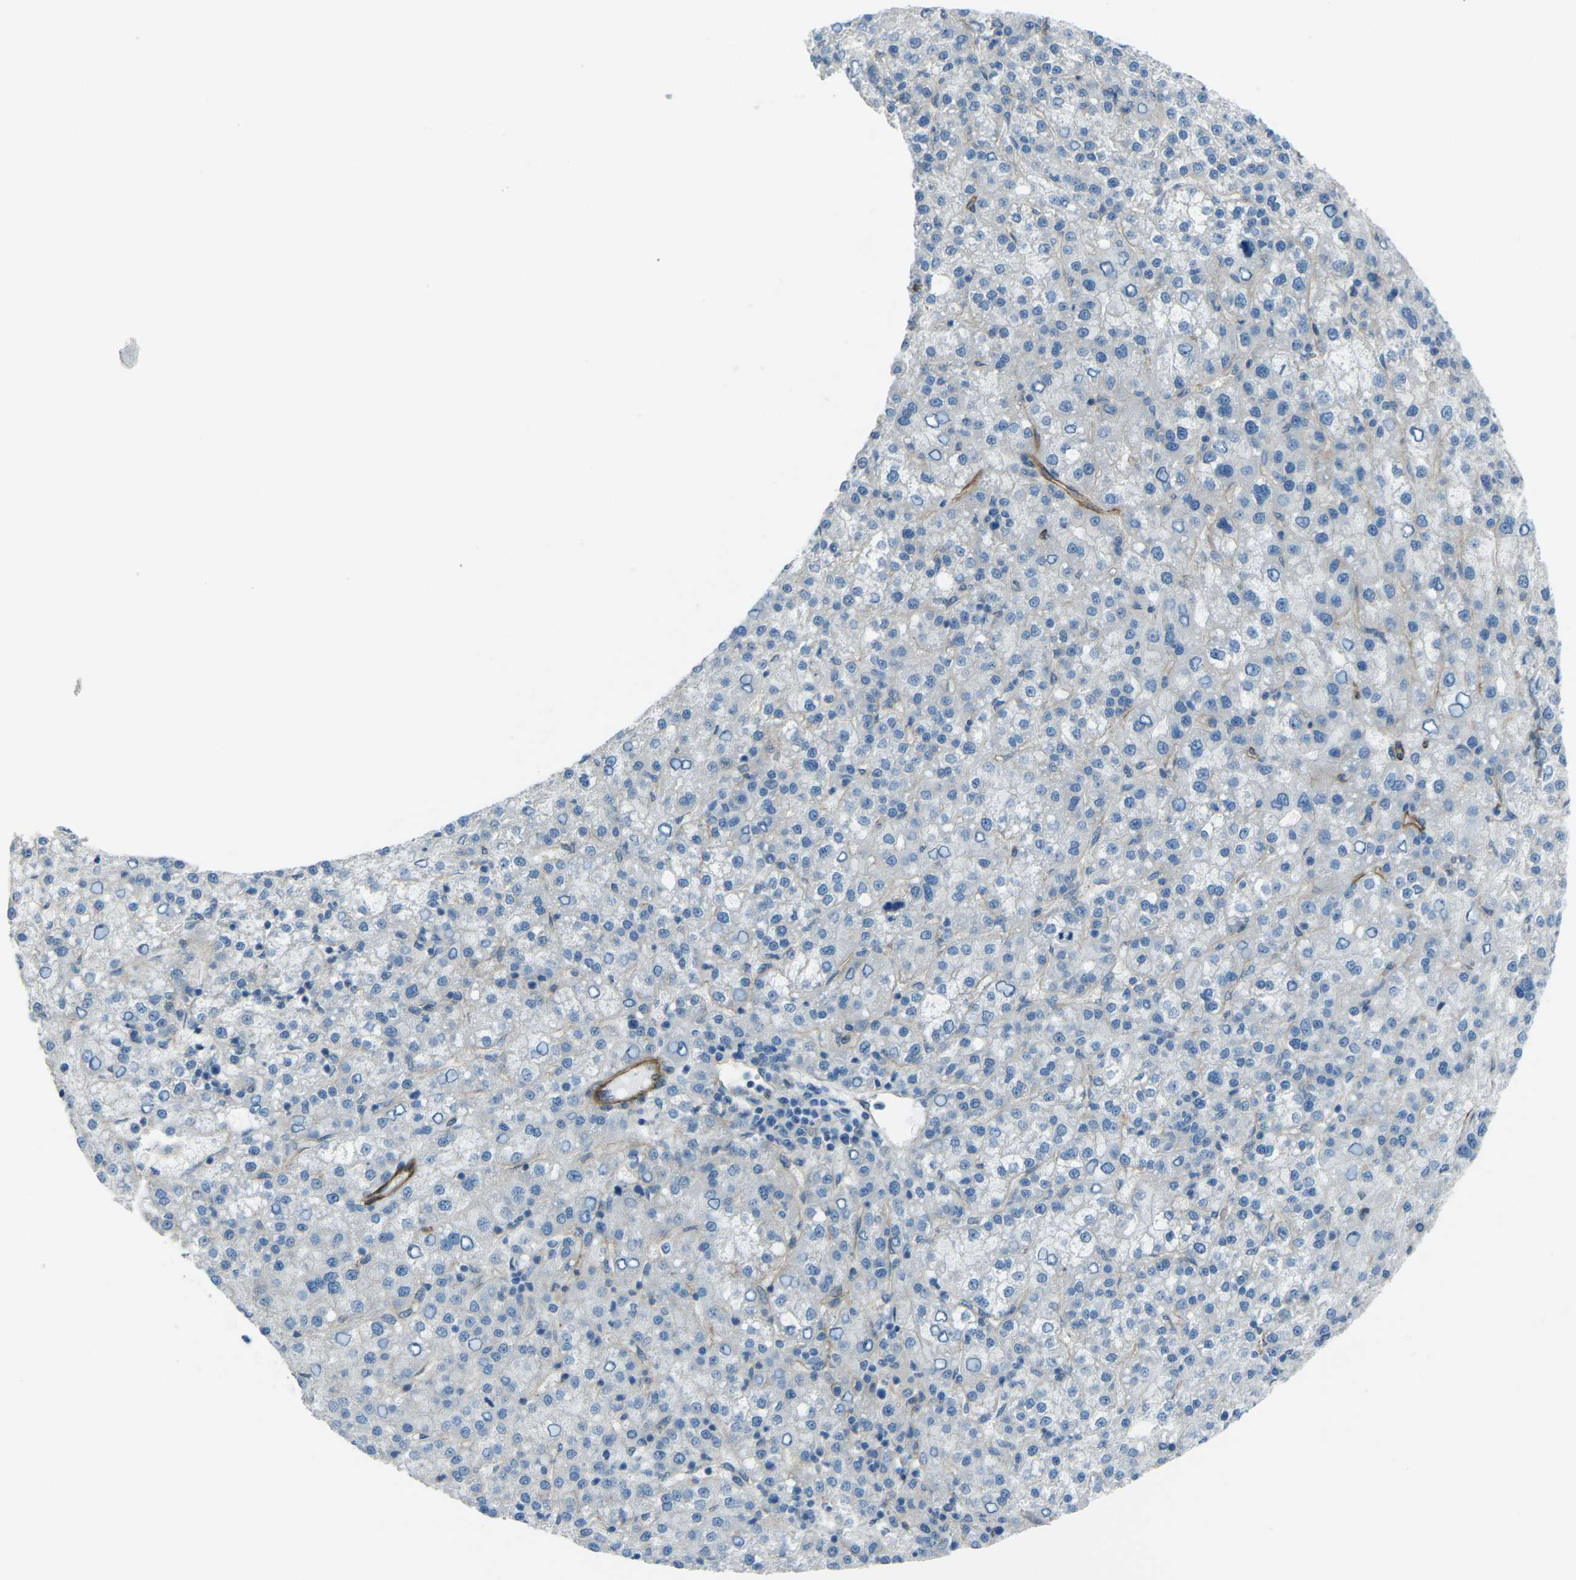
{"staining": {"intensity": "negative", "quantity": "none", "location": "none"}, "tissue": "liver cancer", "cell_type": "Tumor cells", "image_type": "cancer", "snomed": [{"axis": "morphology", "description": "Carcinoma, Hepatocellular, NOS"}, {"axis": "topography", "description": "Liver"}], "caption": "High power microscopy micrograph of an immunohistochemistry (IHC) histopathology image of liver hepatocellular carcinoma, revealing no significant expression in tumor cells.", "gene": "UTRN", "patient": {"sex": "female", "age": 58}}